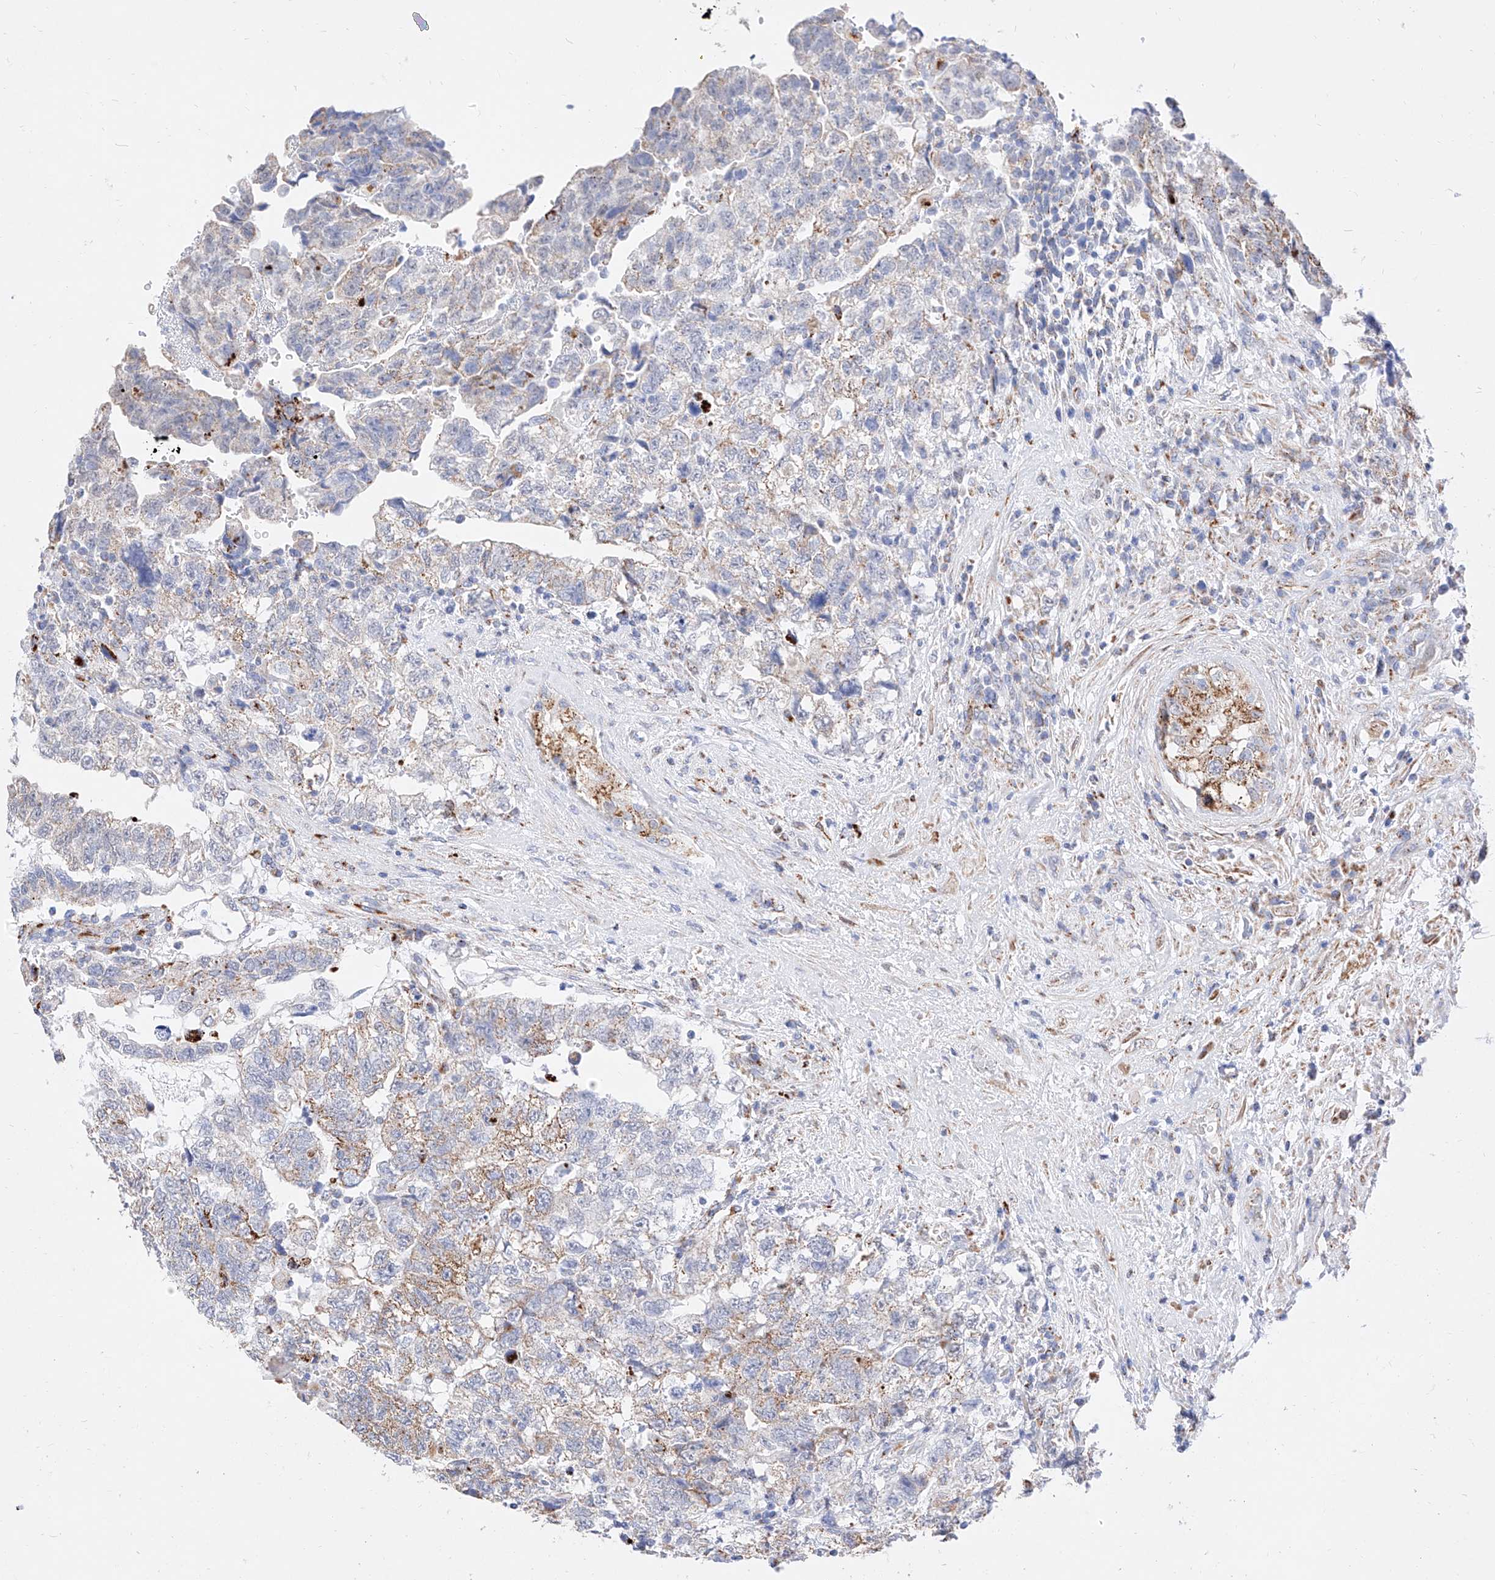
{"staining": {"intensity": "moderate", "quantity": "<25%", "location": "cytoplasmic/membranous"}, "tissue": "testis cancer", "cell_type": "Tumor cells", "image_type": "cancer", "snomed": [{"axis": "morphology", "description": "Carcinoma, Embryonal, NOS"}, {"axis": "topography", "description": "Testis"}], "caption": "Immunohistochemical staining of testis embryonal carcinoma shows low levels of moderate cytoplasmic/membranous staining in about <25% of tumor cells. (DAB (3,3'-diaminobenzidine) = brown stain, brightfield microscopy at high magnification).", "gene": "C6orf62", "patient": {"sex": "male", "age": 36}}